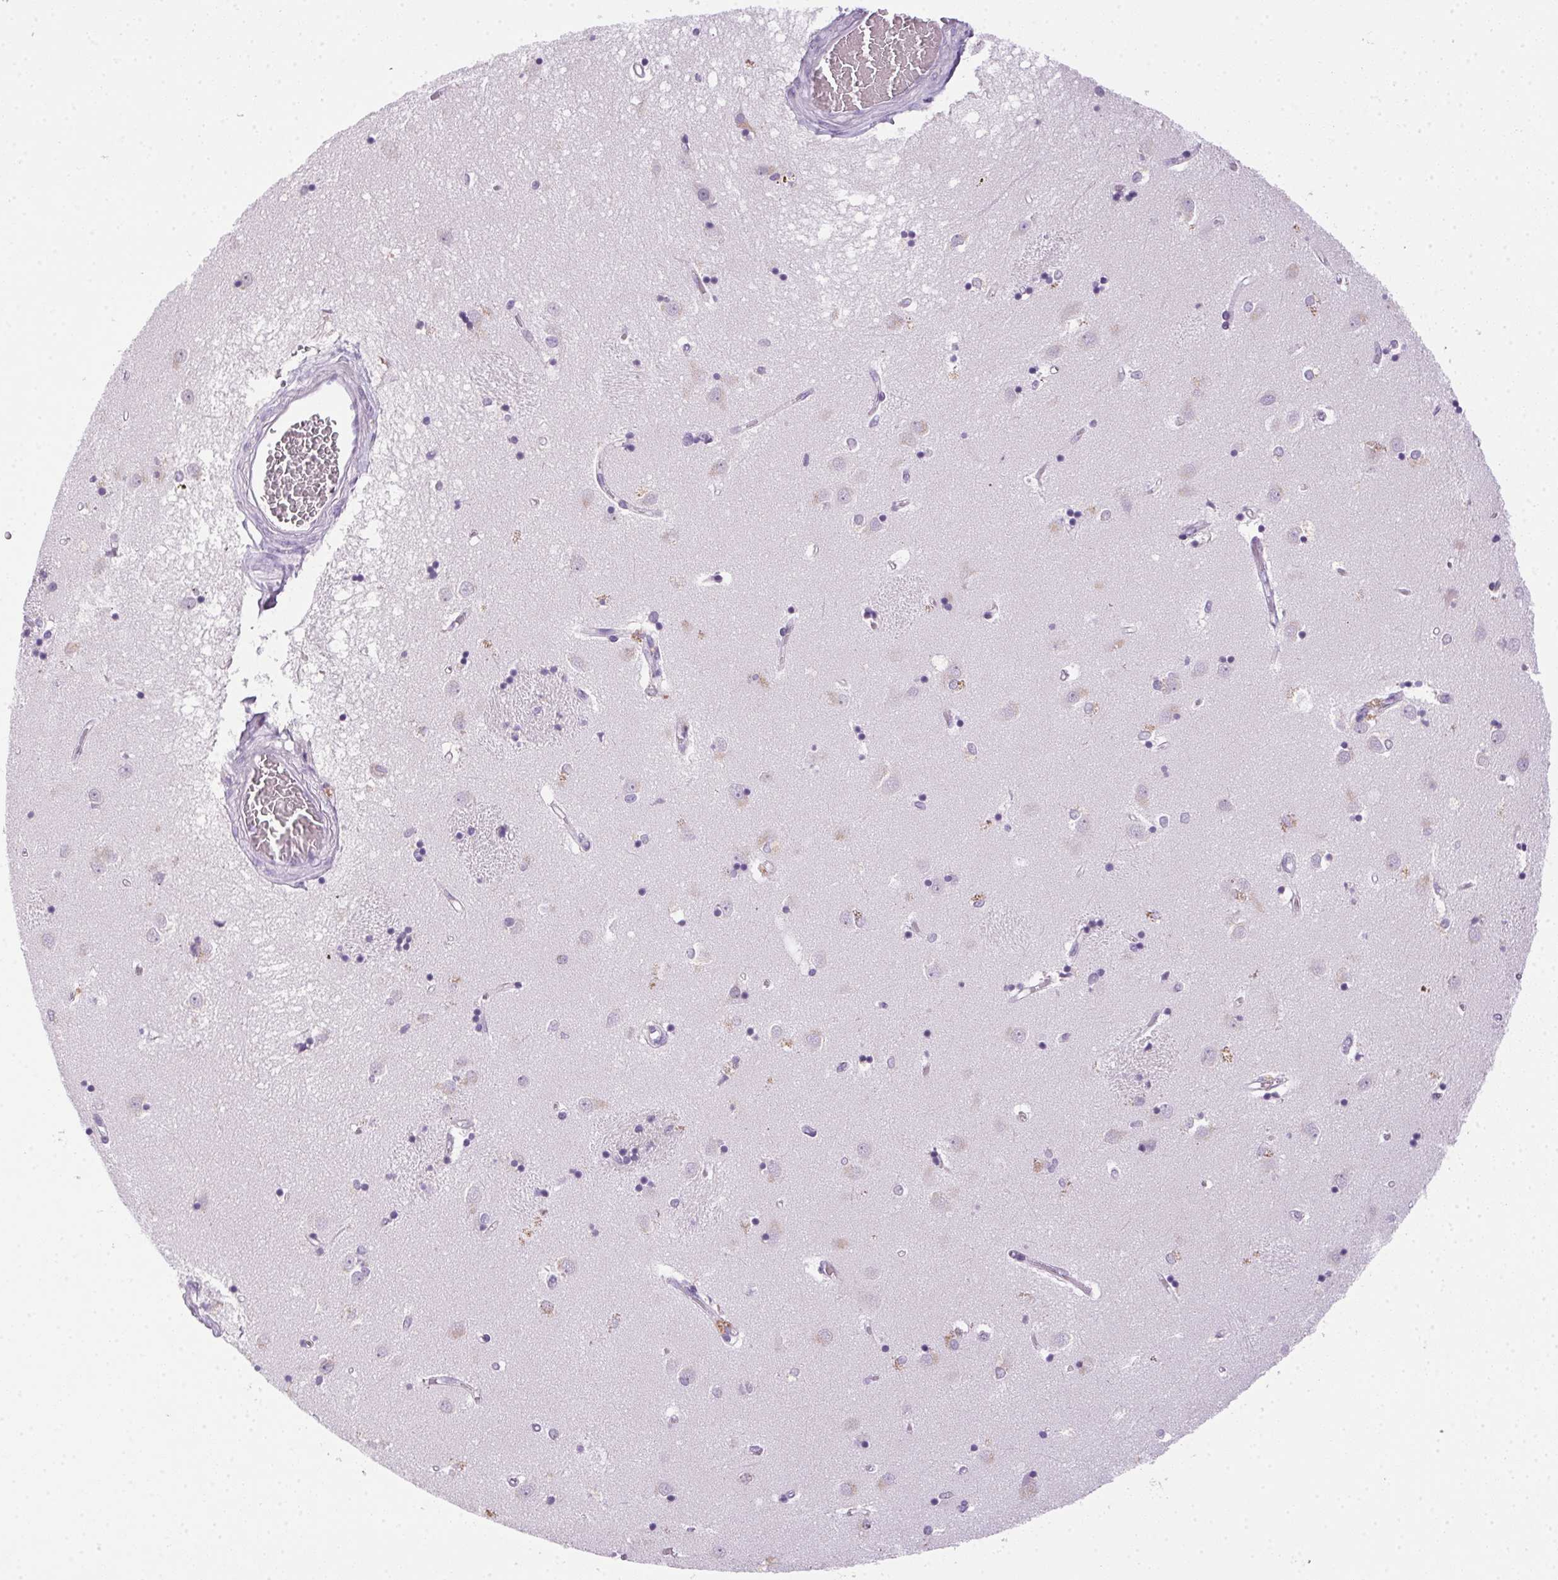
{"staining": {"intensity": "weak", "quantity": "<25%", "location": "cytoplasmic/membranous"}, "tissue": "caudate", "cell_type": "Glial cells", "image_type": "normal", "snomed": [{"axis": "morphology", "description": "Normal tissue, NOS"}, {"axis": "topography", "description": "Lateral ventricle wall"}], "caption": "The IHC image has no significant expression in glial cells of caudate. (Brightfield microscopy of DAB (3,3'-diaminobenzidine) IHC at high magnification).", "gene": "POPDC2", "patient": {"sex": "male", "age": 54}}